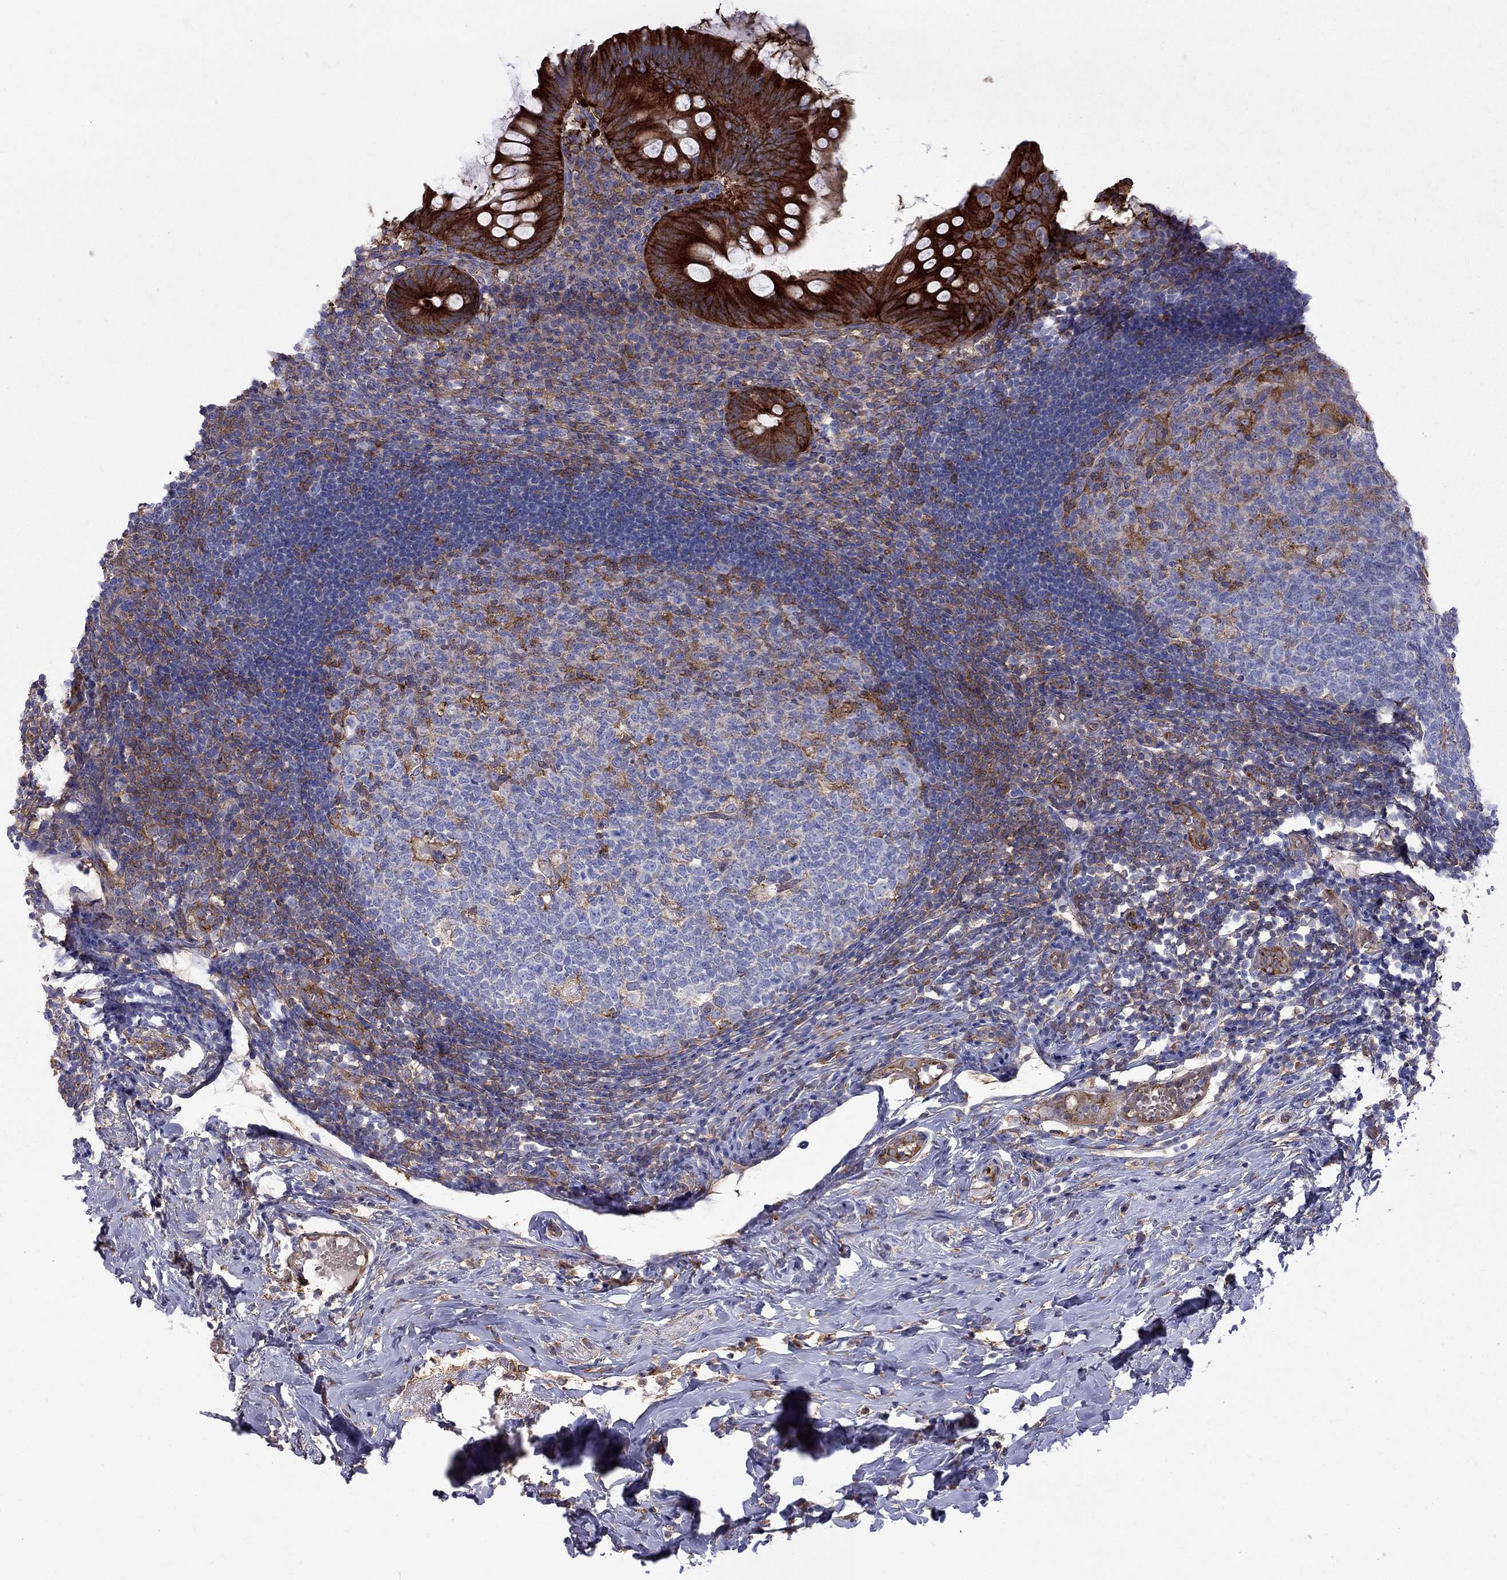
{"staining": {"intensity": "strong", "quantity": ">75%", "location": "cytoplasmic/membranous"}, "tissue": "appendix", "cell_type": "Glandular cells", "image_type": "normal", "snomed": [{"axis": "morphology", "description": "Normal tissue, NOS"}, {"axis": "morphology", "description": "Inflammation, NOS"}, {"axis": "topography", "description": "Appendix"}], "caption": "Immunohistochemistry staining of normal appendix, which demonstrates high levels of strong cytoplasmic/membranous staining in approximately >75% of glandular cells indicating strong cytoplasmic/membranous protein staining. The staining was performed using DAB (brown) for protein detection and nuclei were counterstained in hematoxylin (blue).", "gene": "EIF4E3", "patient": {"sex": "male", "age": 16}}